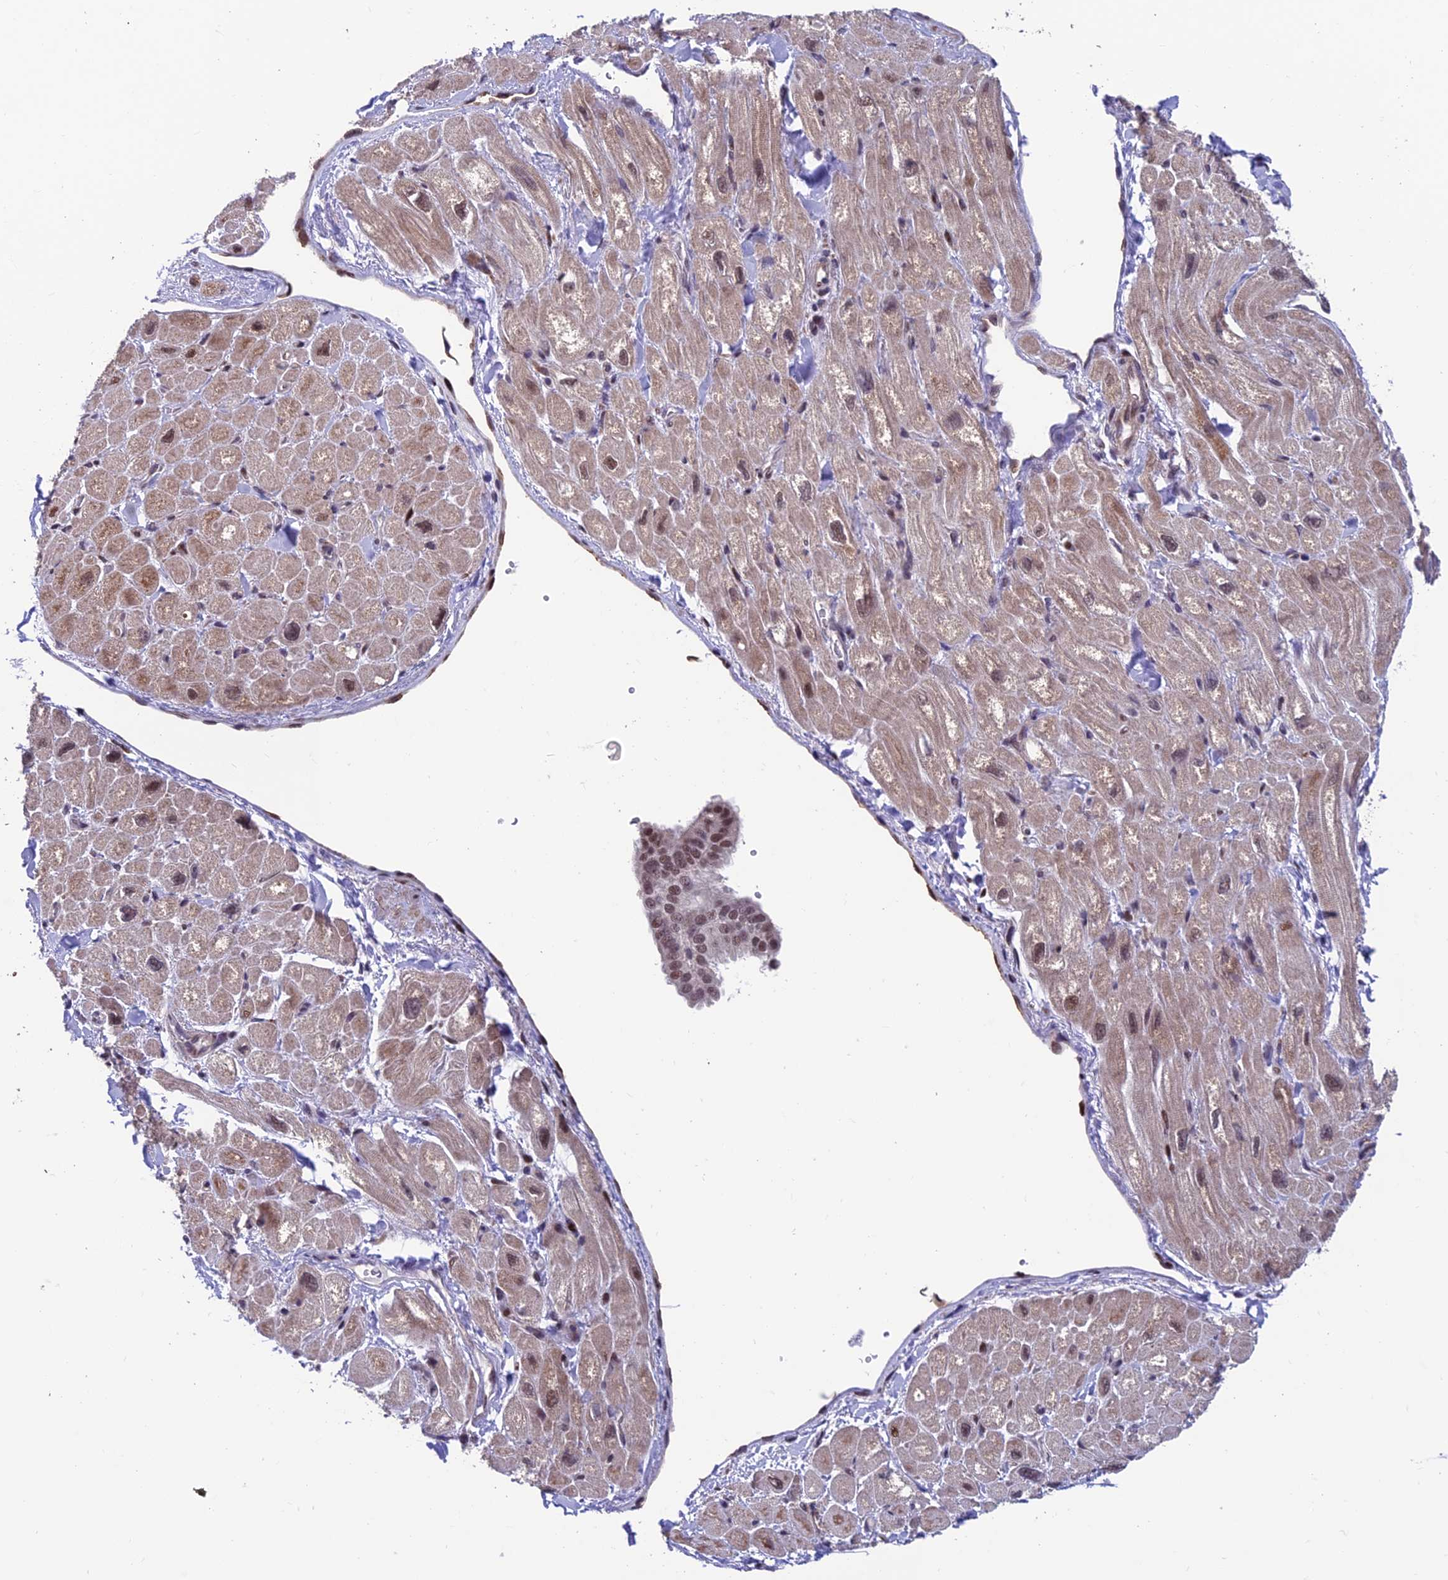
{"staining": {"intensity": "moderate", "quantity": "<25%", "location": "cytoplasmic/membranous,nuclear"}, "tissue": "heart muscle", "cell_type": "Cardiomyocytes", "image_type": "normal", "snomed": [{"axis": "morphology", "description": "Normal tissue, NOS"}, {"axis": "topography", "description": "Heart"}], "caption": "The immunohistochemical stain shows moderate cytoplasmic/membranous,nuclear staining in cardiomyocytes of normal heart muscle. (DAB (3,3'-diaminobenzidine) = brown stain, brightfield microscopy at high magnification).", "gene": "KIAA1191", "patient": {"sex": "male", "age": 65}}